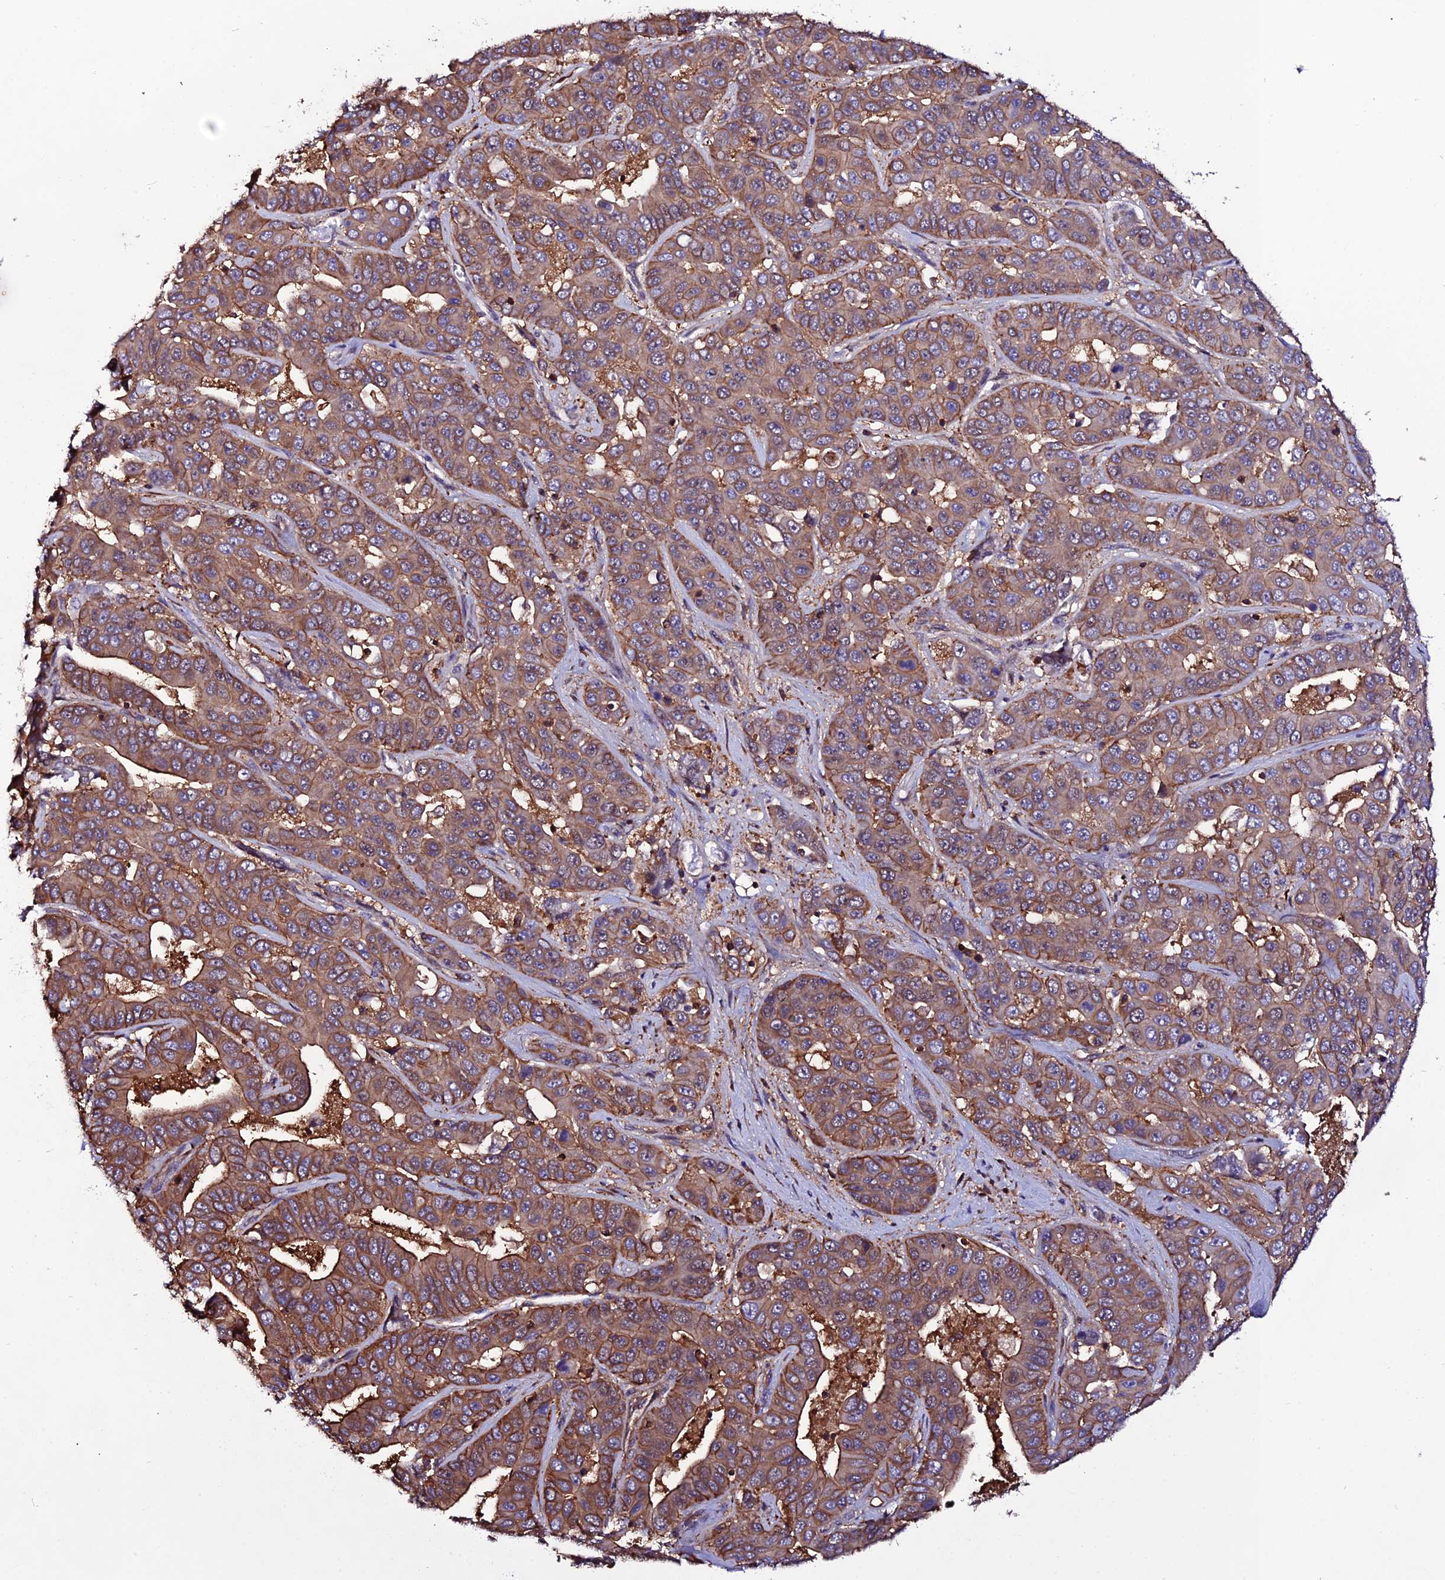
{"staining": {"intensity": "moderate", "quantity": ">75%", "location": "cytoplasmic/membranous"}, "tissue": "liver cancer", "cell_type": "Tumor cells", "image_type": "cancer", "snomed": [{"axis": "morphology", "description": "Cholangiocarcinoma"}, {"axis": "topography", "description": "Liver"}], "caption": "There is medium levels of moderate cytoplasmic/membranous staining in tumor cells of liver cancer, as demonstrated by immunohistochemical staining (brown color).", "gene": "USP17L15", "patient": {"sex": "female", "age": 52}}